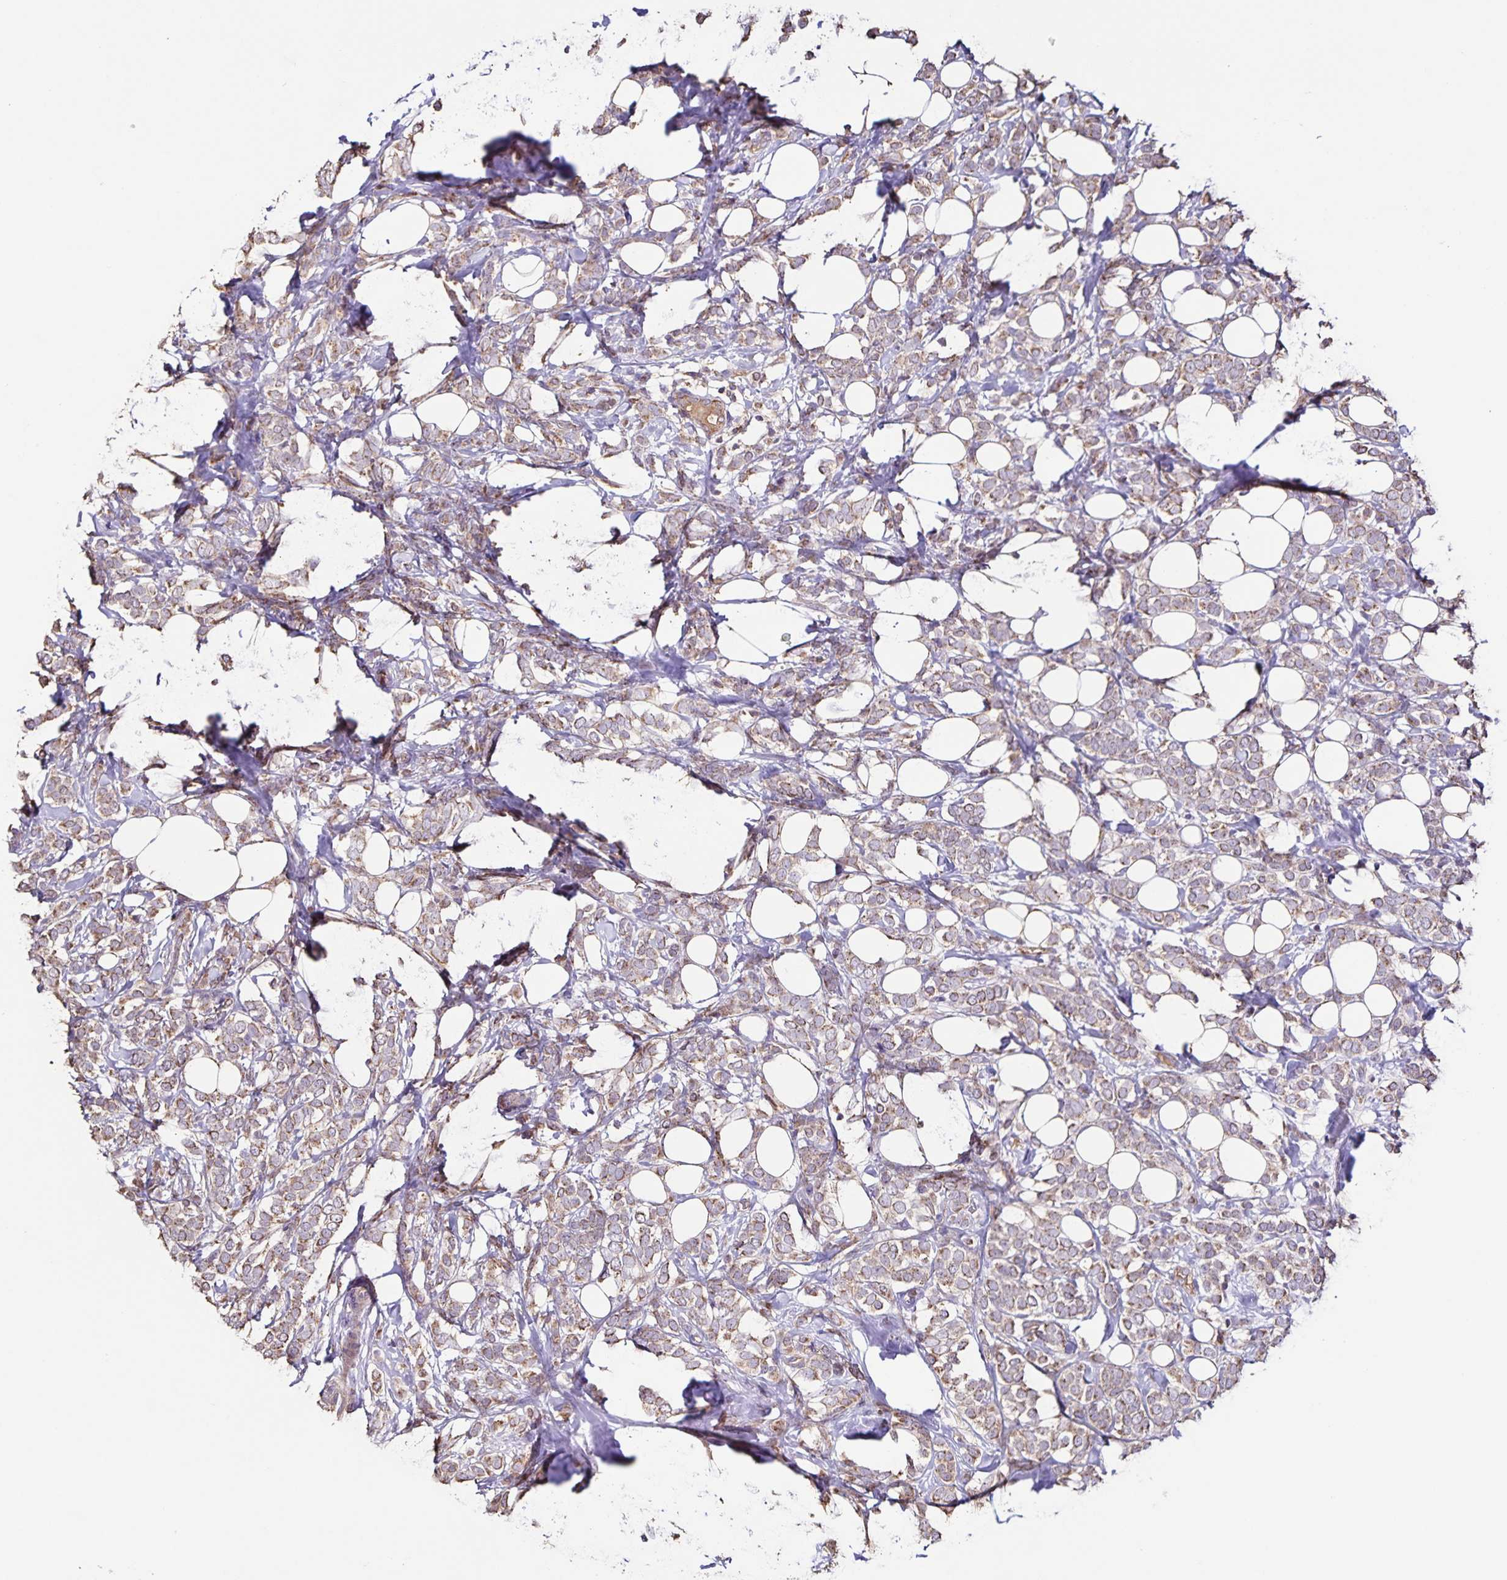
{"staining": {"intensity": "weak", "quantity": ">75%", "location": "cytoplasmic/membranous"}, "tissue": "breast cancer", "cell_type": "Tumor cells", "image_type": "cancer", "snomed": [{"axis": "morphology", "description": "Lobular carcinoma"}, {"axis": "topography", "description": "Breast"}], "caption": "A photomicrograph of lobular carcinoma (breast) stained for a protein displays weak cytoplasmic/membranous brown staining in tumor cells. (IHC, brightfield microscopy, high magnification).", "gene": "MAN1A1", "patient": {"sex": "female", "age": 49}}